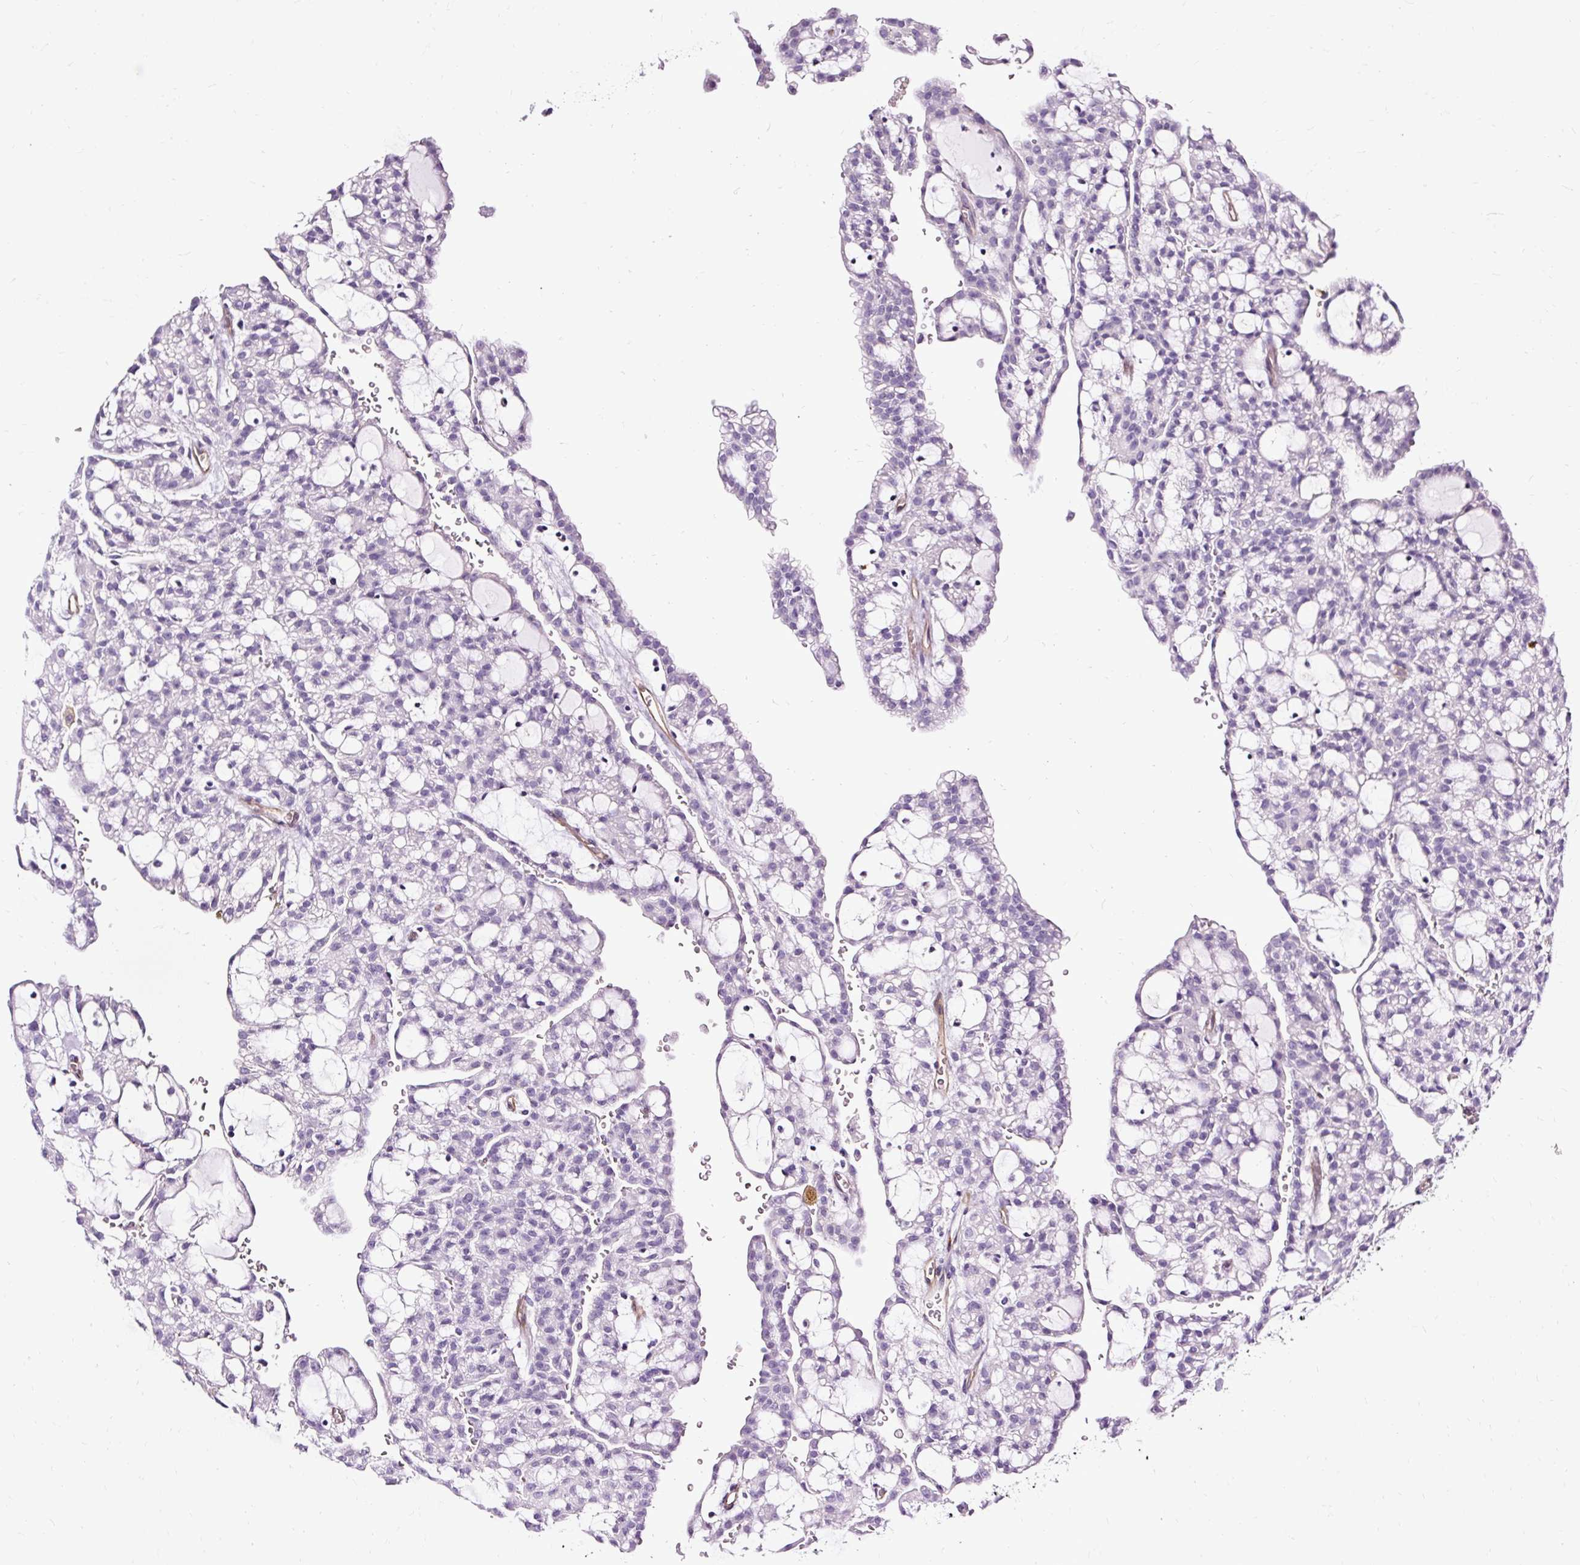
{"staining": {"intensity": "negative", "quantity": "none", "location": "none"}, "tissue": "renal cancer", "cell_type": "Tumor cells", "image_type": "cancer", "snomed": [{"axis": "morphology", "description": "Adenocarcinoma, NOS"}, {"axis": "topography", "description": "Kidney"}], "caption": "A photomicrograph of renal adenocarcinoma stained for a protein demonstrates no brown staining in tumor cells.", "gene": "SLC7A8", "patient": {"sex": "male", "age": 63}}